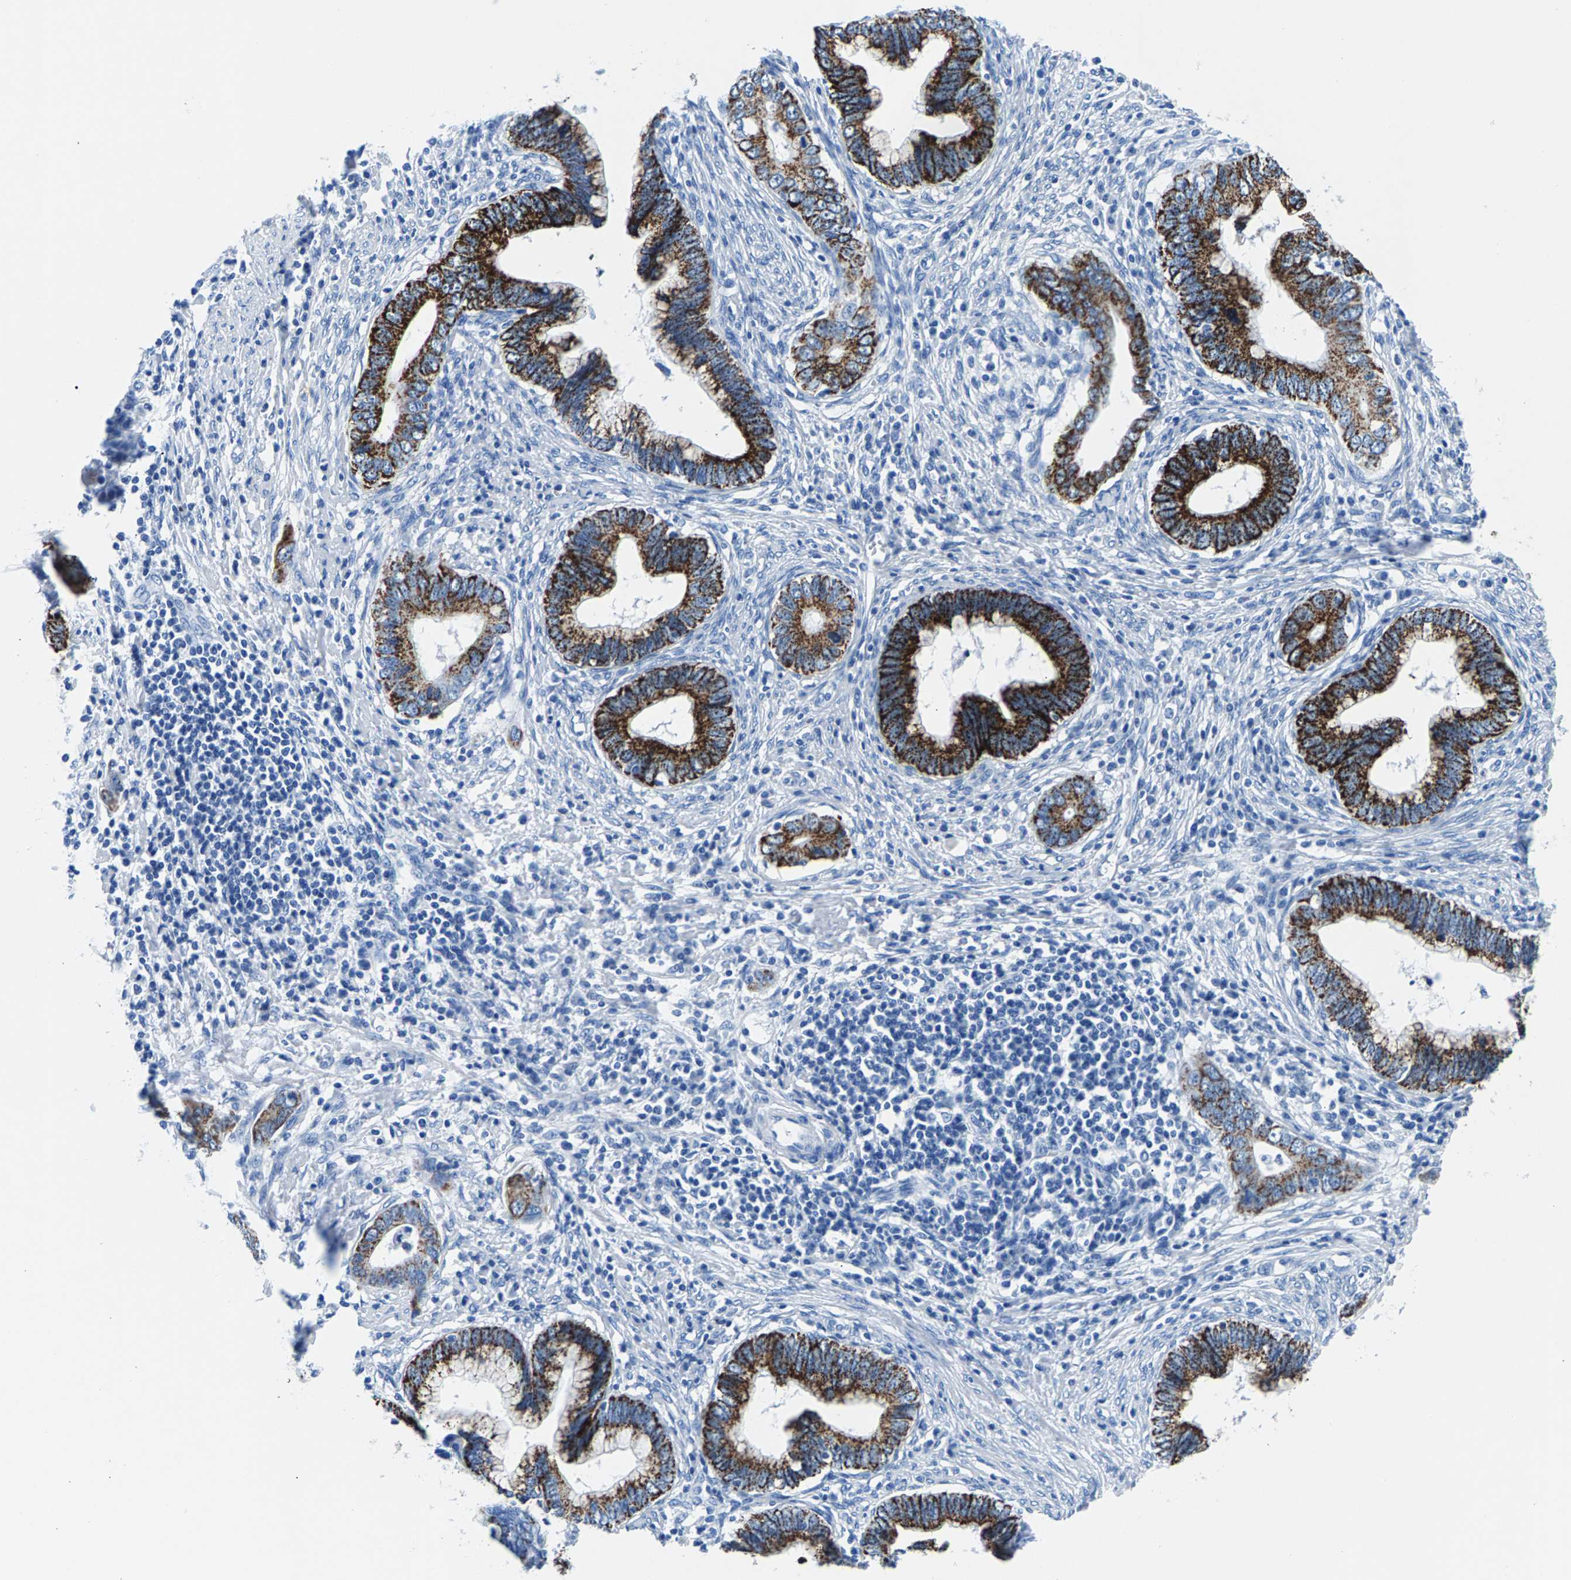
{"staining": {"intensity": "strong", "quantity": ">75%", "location": "cytoplasmic/membranous"}, "tissue": "cervical cancer", "cell_type": "Tumor cells", "image_type": "cancer", "snomed": [{"axis": "morphology", "description": "Adenocarcinoma, NOS"}, {"axis": "topography", "description": "Cervix"}], "caption": "Cervical cancer stained with DAB IHC demonstrates high levels of strong cytoplasmic/membranous staining in approximately >75% of tumor cells.", "gene": "CPS1", "patient": {"sex": "female", "age": 44}}